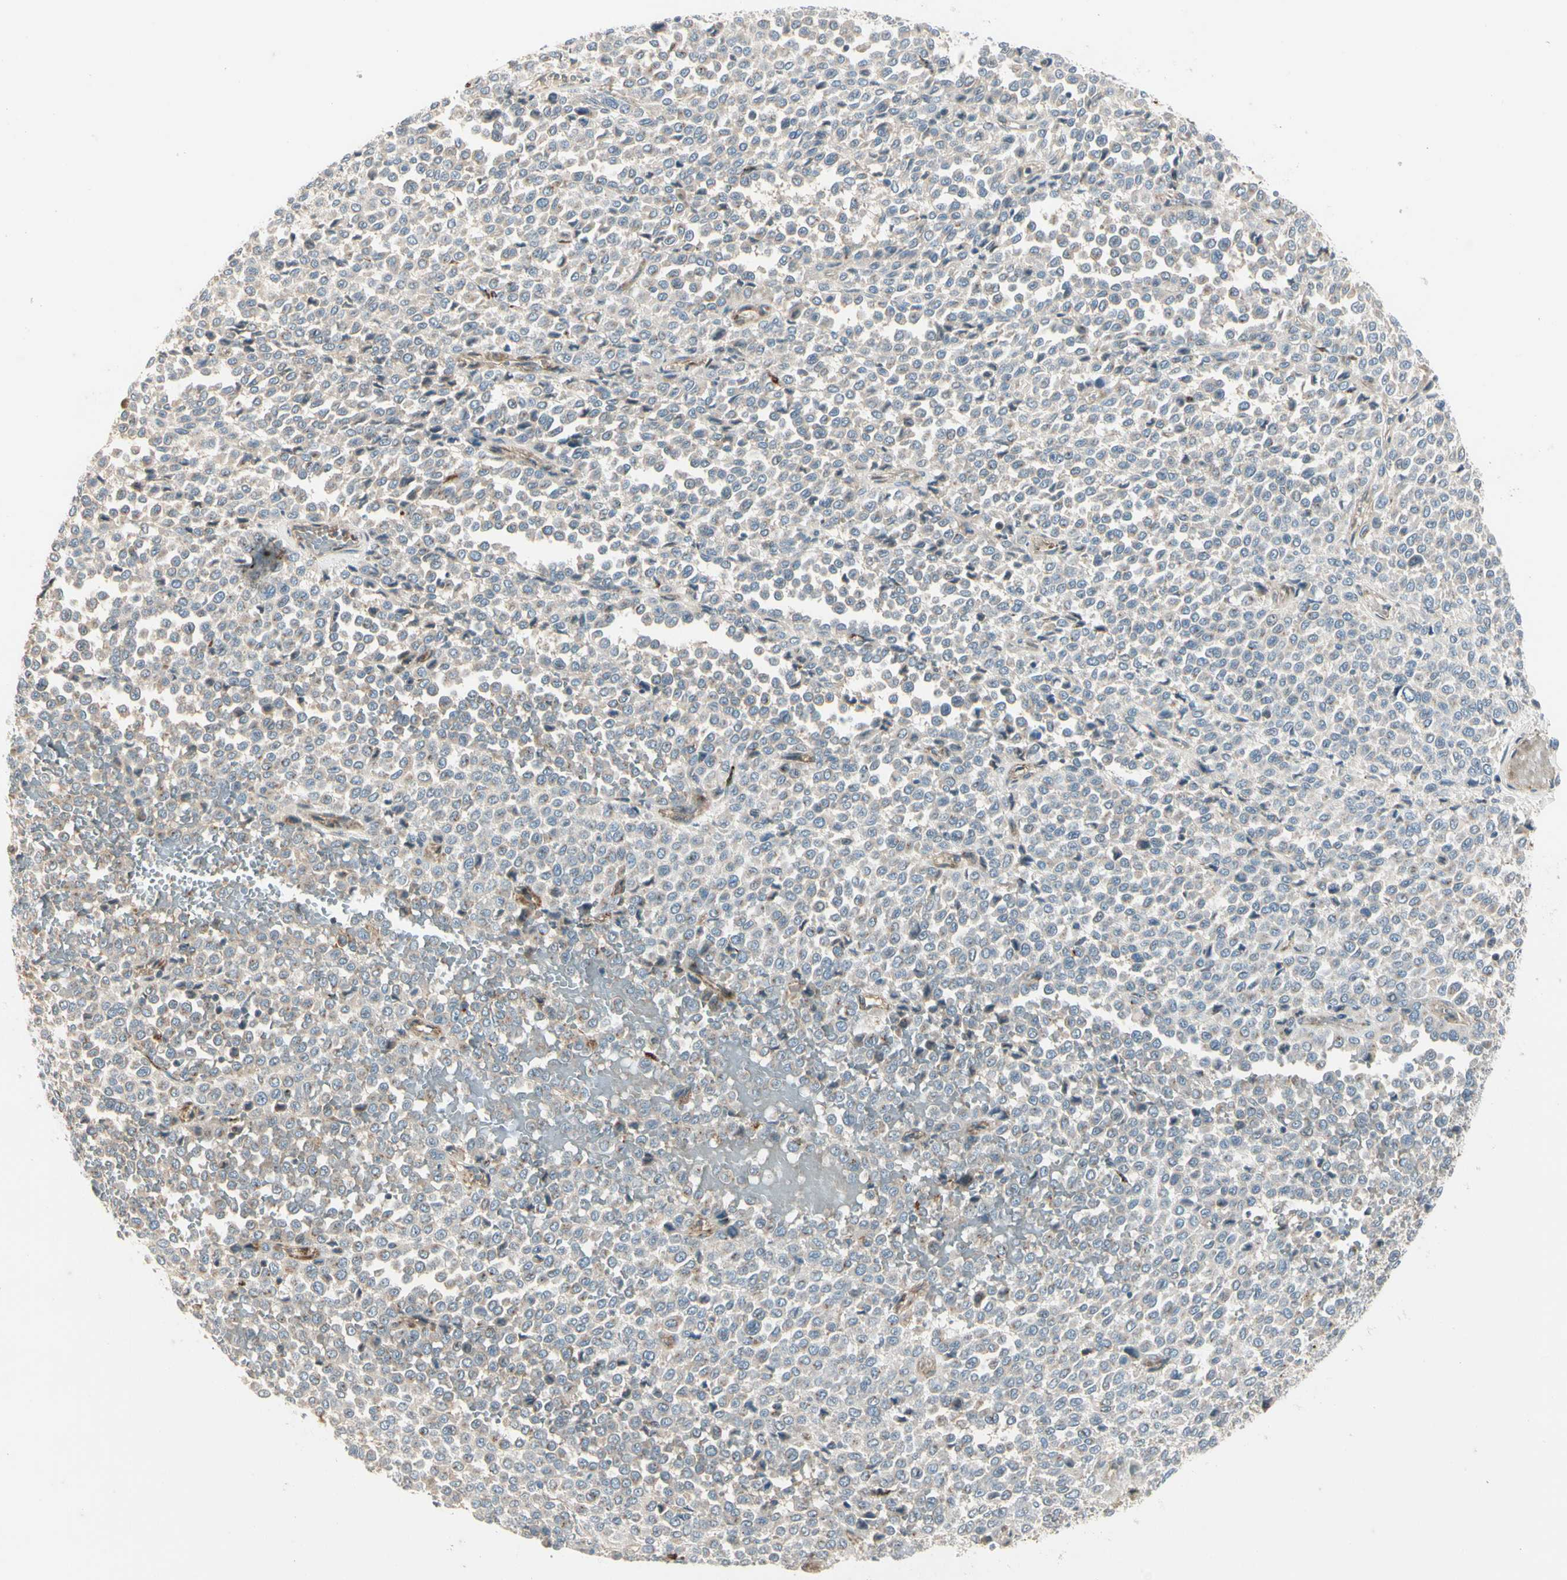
{"staining": {"intensity": "weak", "quantity": ">75%", "location": "cytoplasmic/membranous"}, "tissue": "melanoma", "cell_type": "Tumor cells", "image_type": "cancer", "snomed": [{"axis": "morphology", "description": "Malignant melanoma, Metastatic site"}, {"axis": "topography", "description": "Pancreas"}], "caption": "The immunohistochemical stain labels weak cytoplasmic/membranous expression in tumor cells of melanoma tissue.", "gene": "ABCA3", "patient": {"sex": "female", "age": 30}}